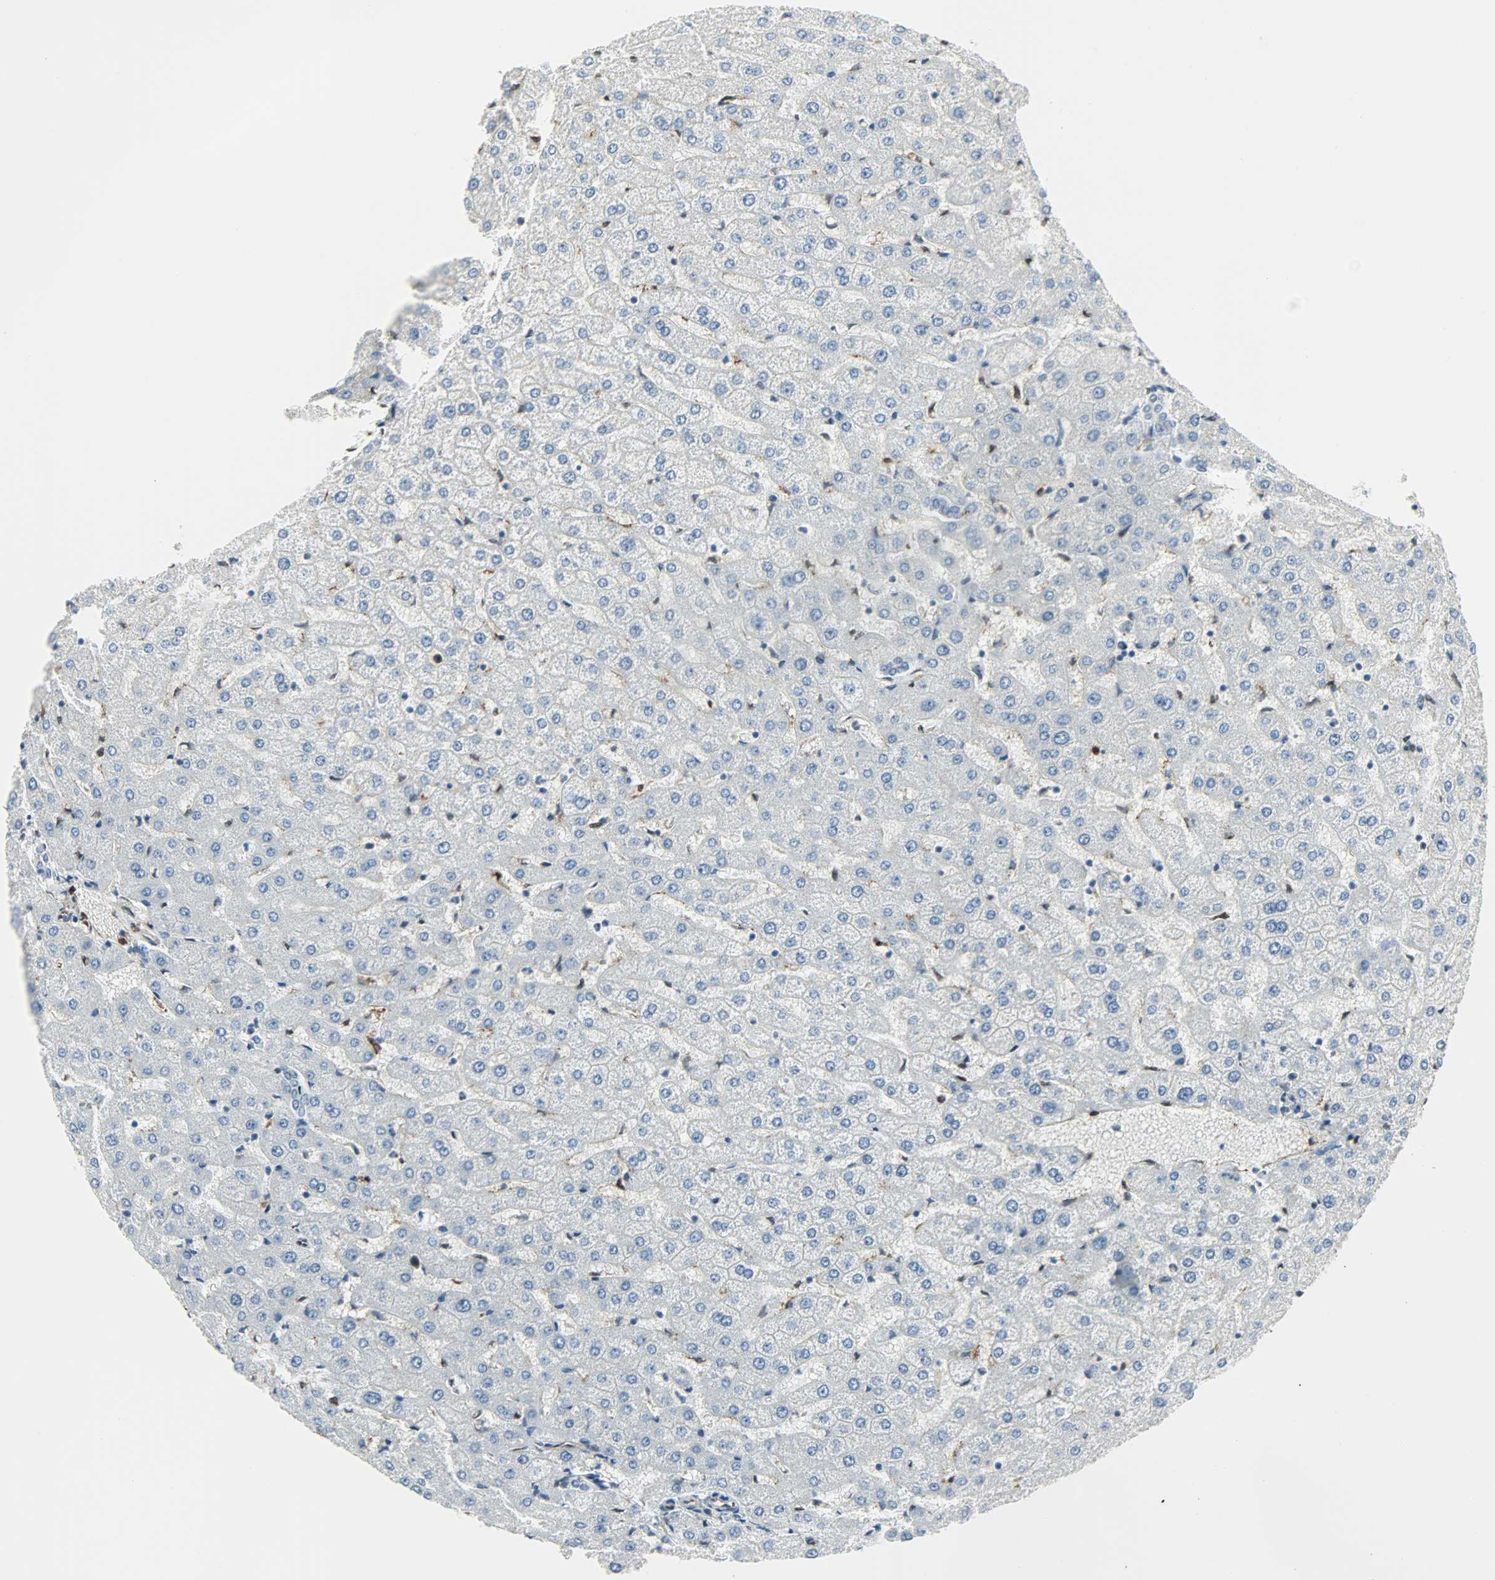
{"staining": {"intensity": "negative", "quantity": "none", "location": "none"}, "tissue": "liver", "cell_type": "Cholangiocytes", "image_type": "normal", "snomed": [{"axis": "morphology", "description": "Normal tissue, NOS"}, {"axis": "morphology", "description": "Fibrosis, NOS"}, {"axis": "topography", "description": "Liver"}], "caption": "An immunohistochemistry photomicrograph of benign liver is shown. There is no staining in cholangiocytes of liver.", "gene": "WARS1", "patient": {"sex": "female", "age": 29}}